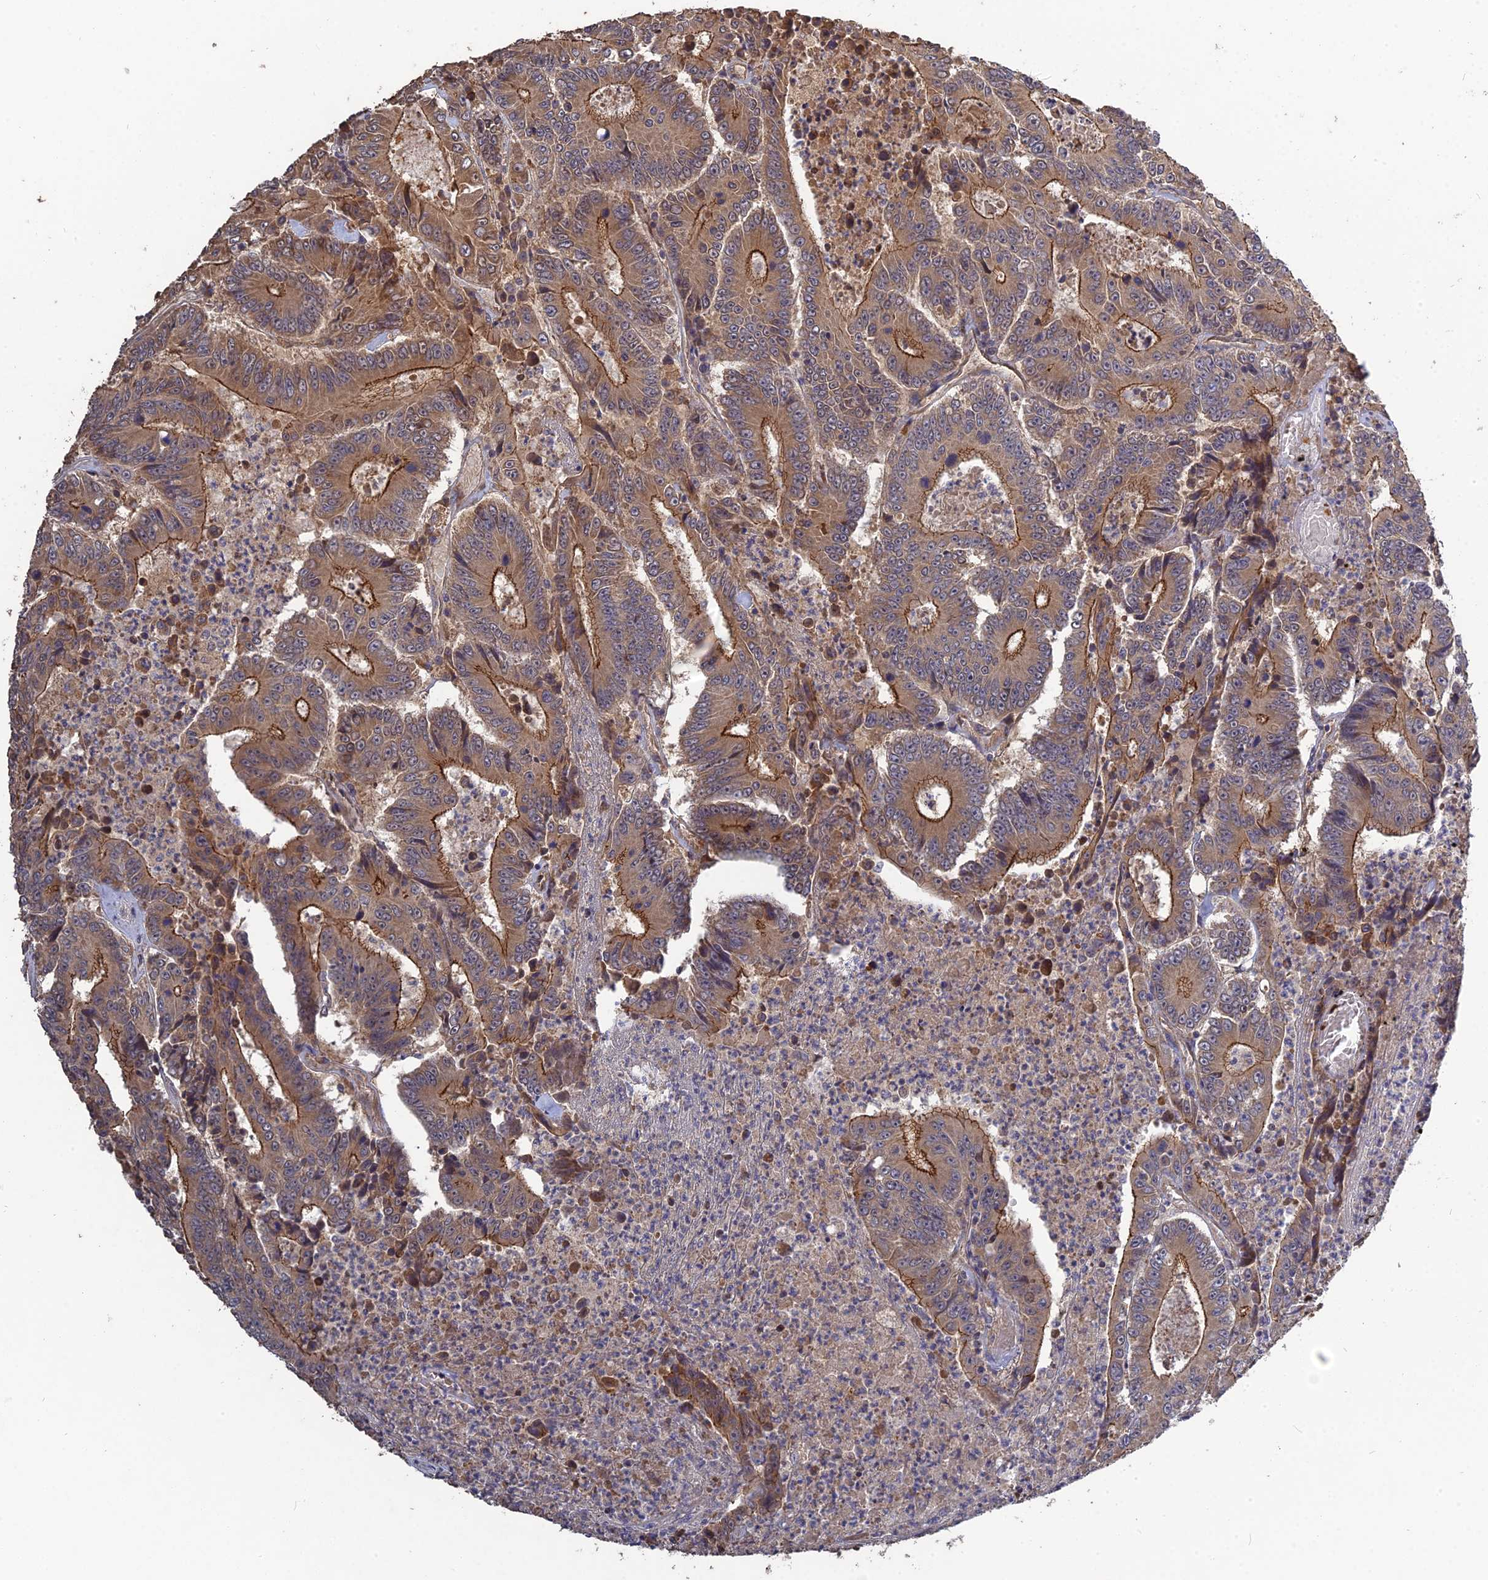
{"staining": {"intensity": "strong", "quantity": ">75%", "location": "cytoplasmic/membranous"}, "tissue": "colorectal cancer", "cell_type": "Tumor cells", "image_type": "cancer", "snomed": [{"axis": "morphology", "description": "Adenocarcinoma, NOS"}, {"axis": "topography", "description": "Colon"}], "caption": "About >75% of tumor cells in colorectal adenocarcinoma exhibit strong cytoplasmic/membranous protein expression as visualized by brown immunohistochemical staining.", "gene": "ARHGAP40", "patient": {"sex": "male", "age": 83}}